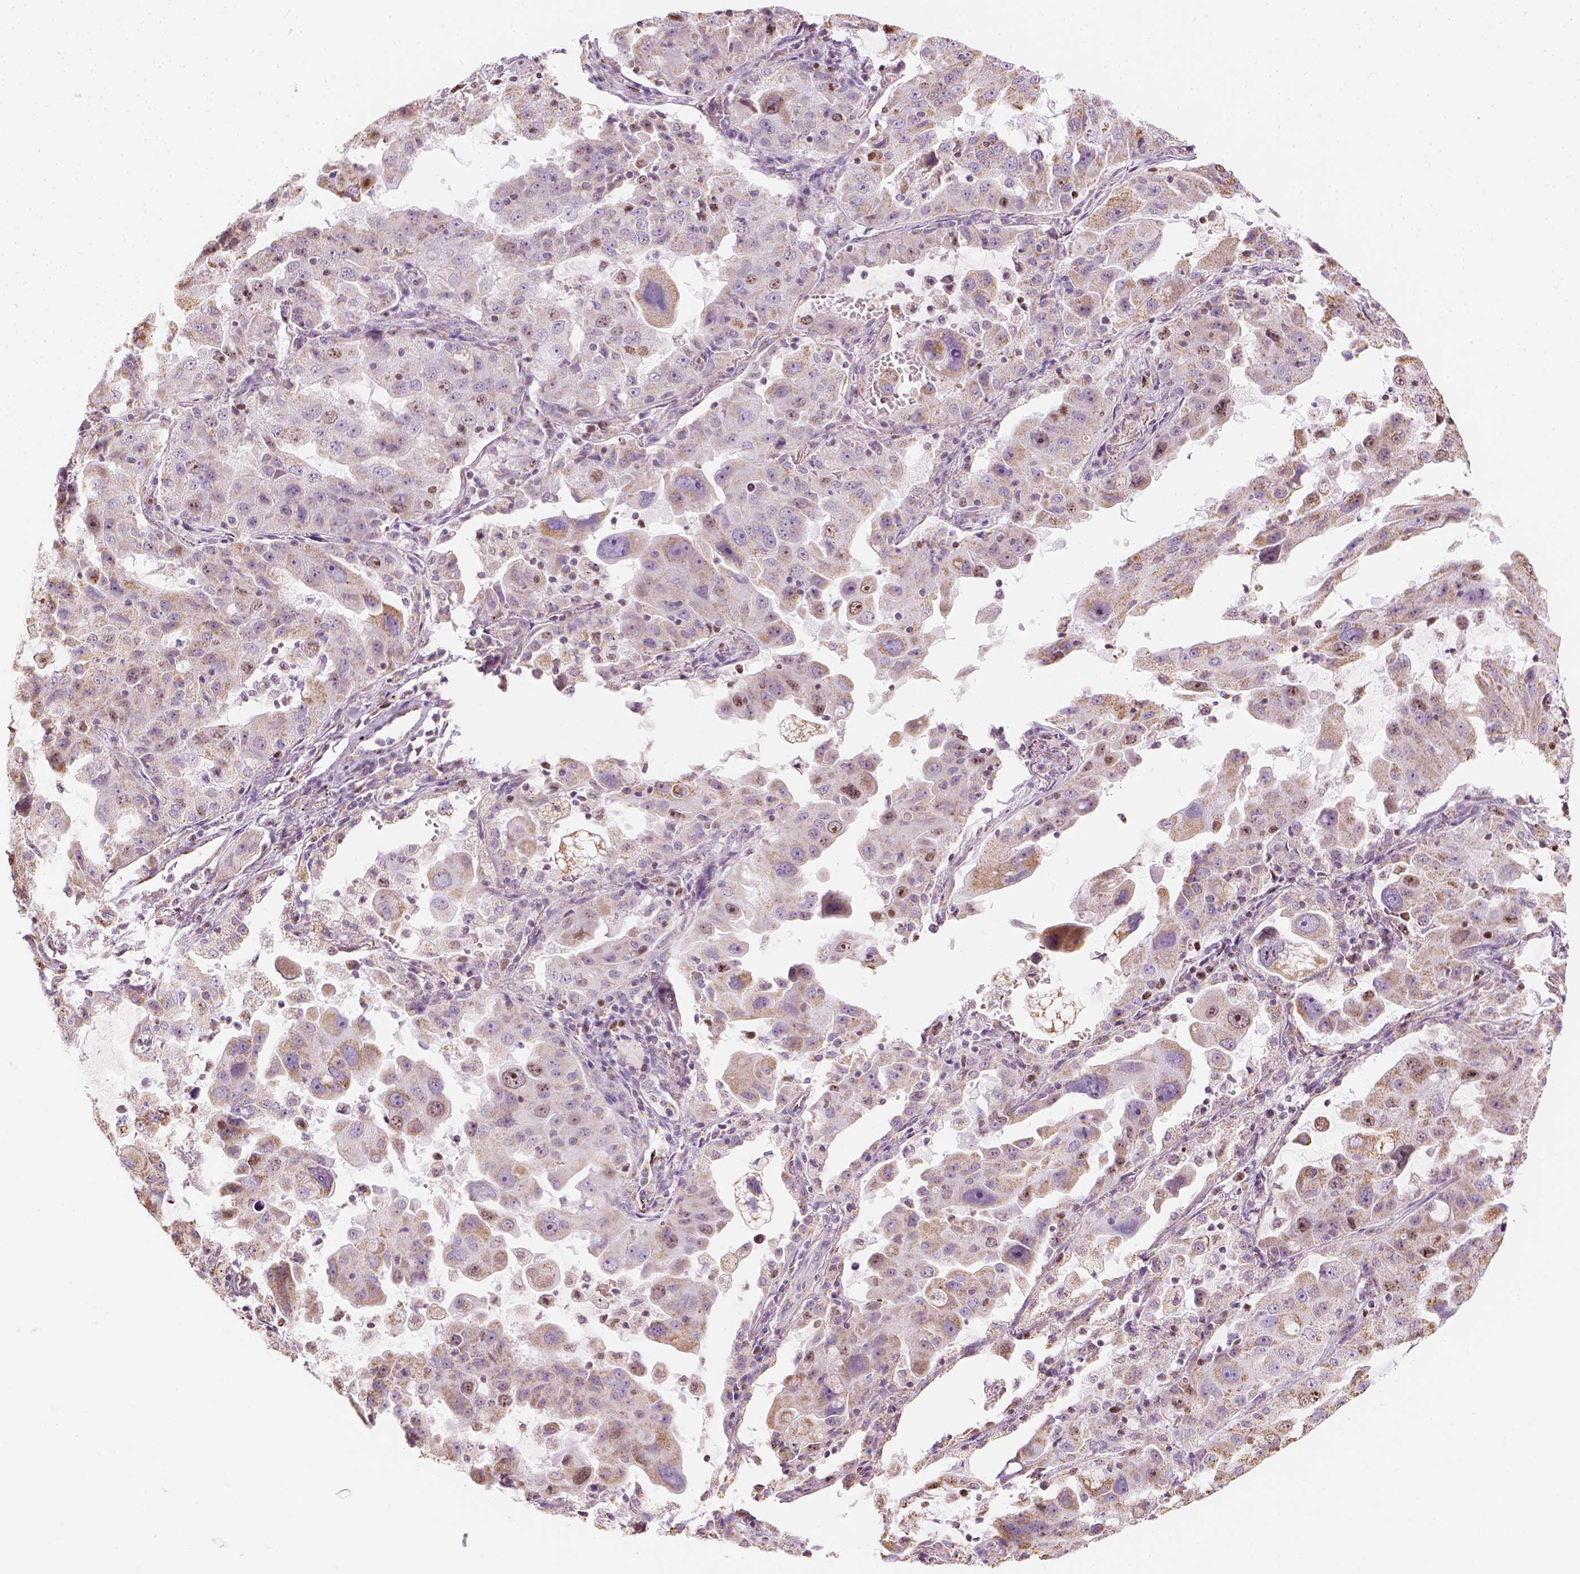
{"staining": {"intensity": "moderate", "quantity": ">75%", "location": "cytoplasmic/membranous"}, "tissue": "lung cancer", "cell_type": "Tumor cells", "image_type": "cancer", "snomed": [{"axis": "morphology", "description": "Adenocarcinoma, NOS"}, {"axis": "topography", "description": "Lung"}], "caption": "Protein analysis of lung cancer tissue demonstrates moderate cytoplasmic/membranous expression in approximately >75% of tumor cells.", "gene": "LCA5", "patient": {"sex": "female", "age": 61}}